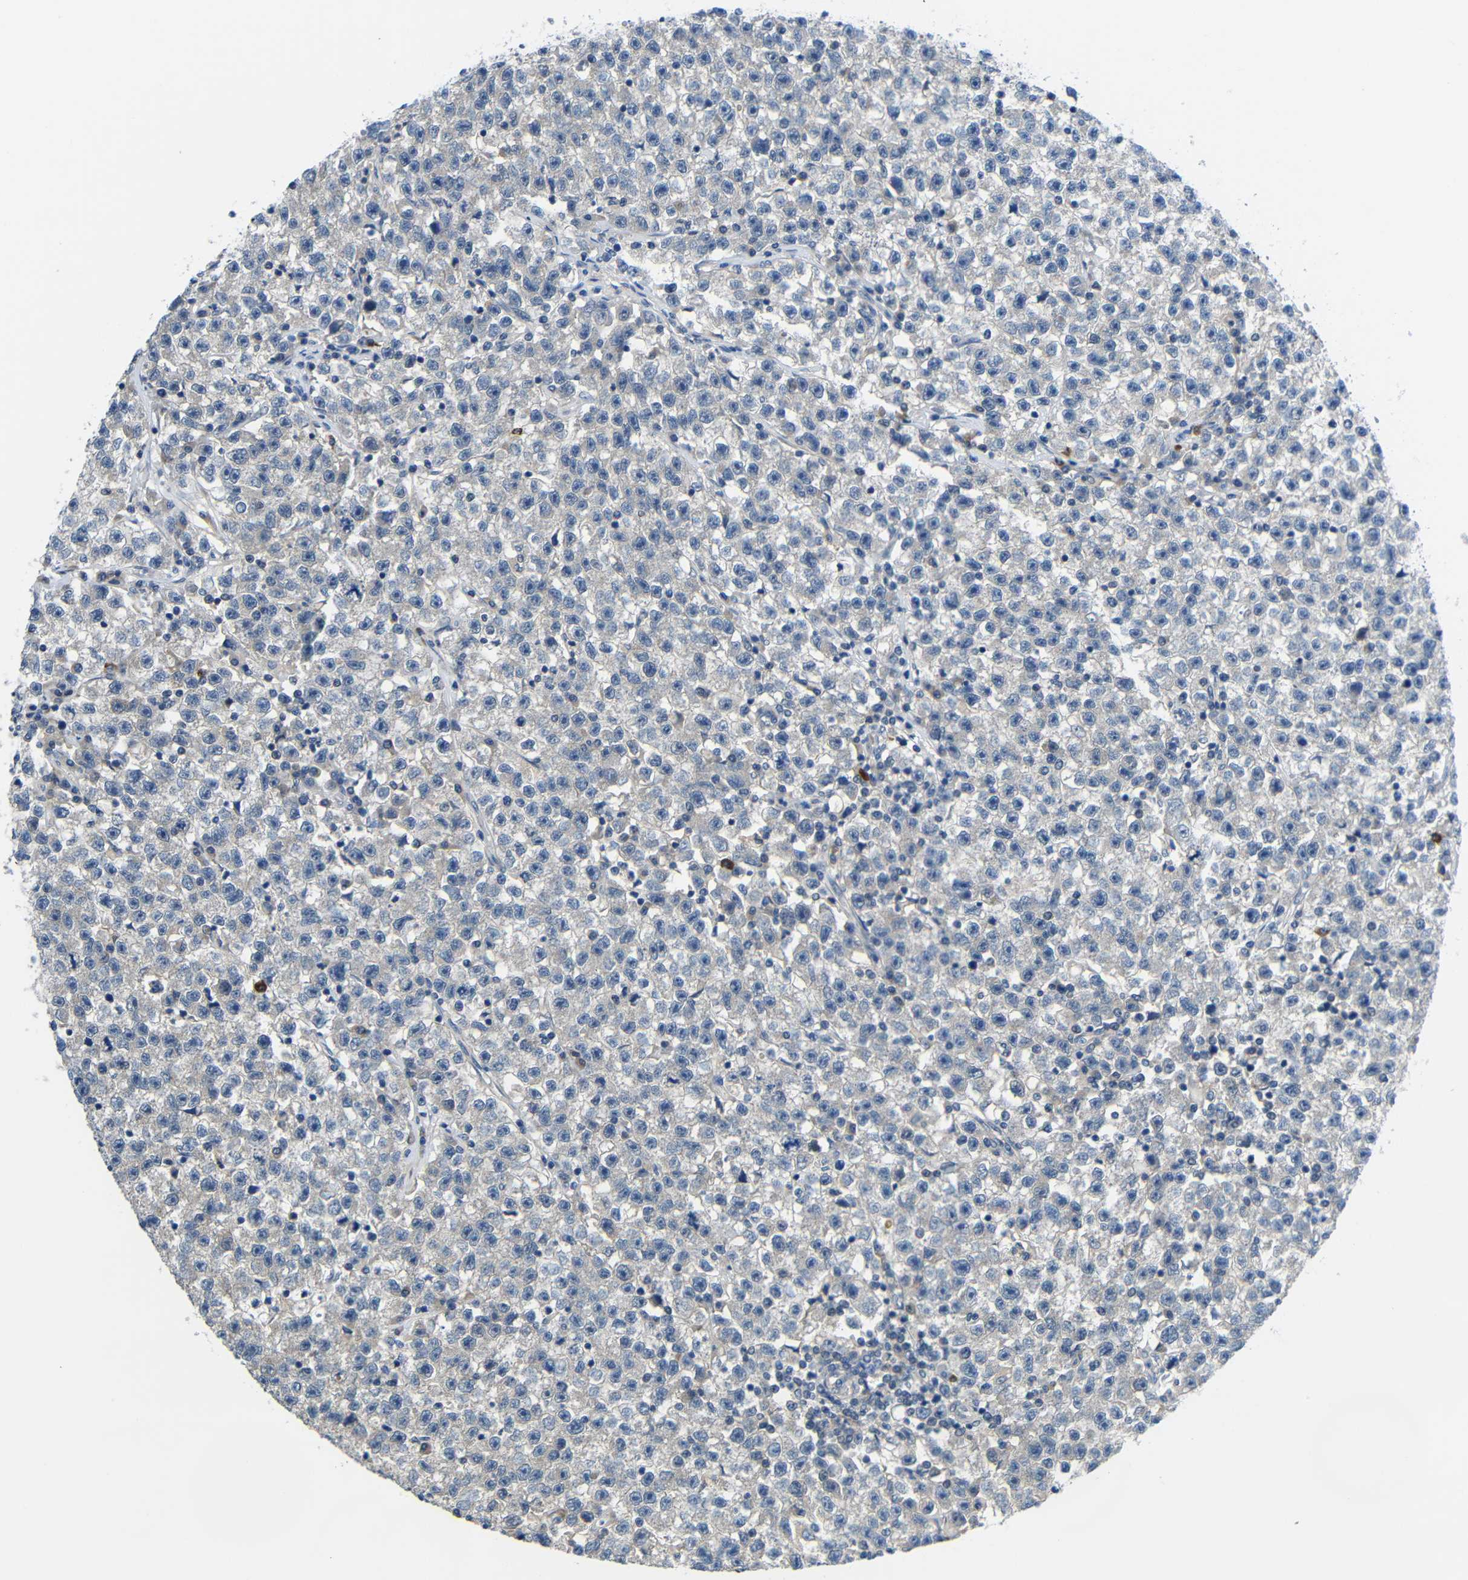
{"staining": {"intensity": "negative", "quantity": "none", "location": "none"}, "tissue": "testis cancer", "cell_type": "Tumor cells", "image_type": "cancer", "snomed": [{"axis": "morphology", "description": "Seminoma, NOS"}, {"axis": "topography", "description": "Testis"}], "caption": "An image of human testis seminoma is negative for staining in tumor cells.", "gene": "NEGR1", "patient": {"sex": "male", "age": 22}}